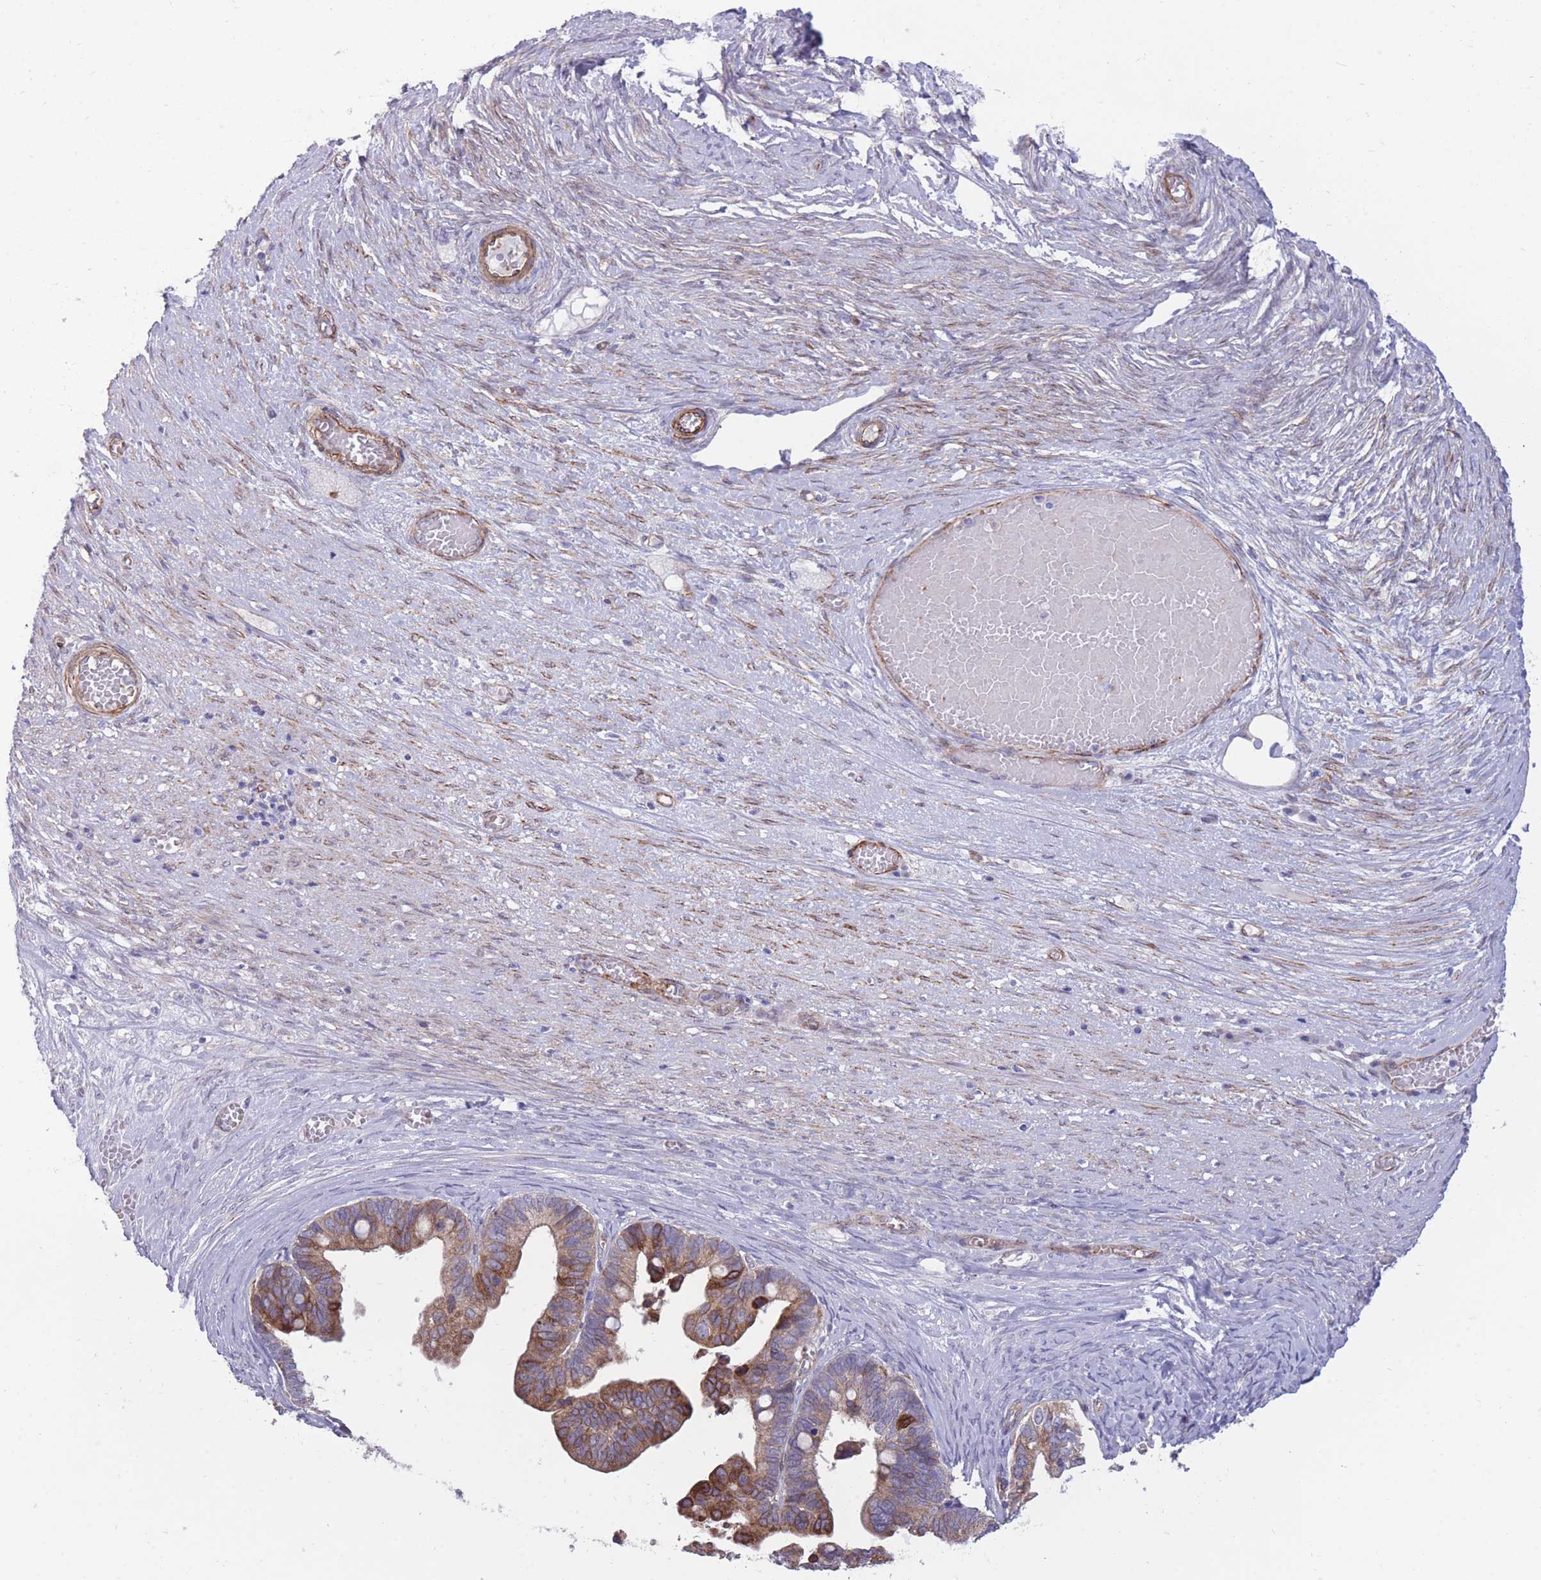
{"staining": {"intensity": "moderate", "quantity": ">75%", "location": "cytoplasmic/membranous"}, "tissue": "ovarian cancer", "cell_type": "Tumor cells", "image_type": "cancer", "snomed": [{"axis": "morphology", "description": "Cystadenocarcinoma, serous, NOS"}, {"axis": "topography", "description": "Ovary"}], "caption": "An image of serous cystadenocarcinoma (ovarian) stained for a protein reveals moderate cytoplasmic/membranous brown staining in tumor cells.", "gene": "RGS11", "patient": {"sex": "female", "age": 56}}